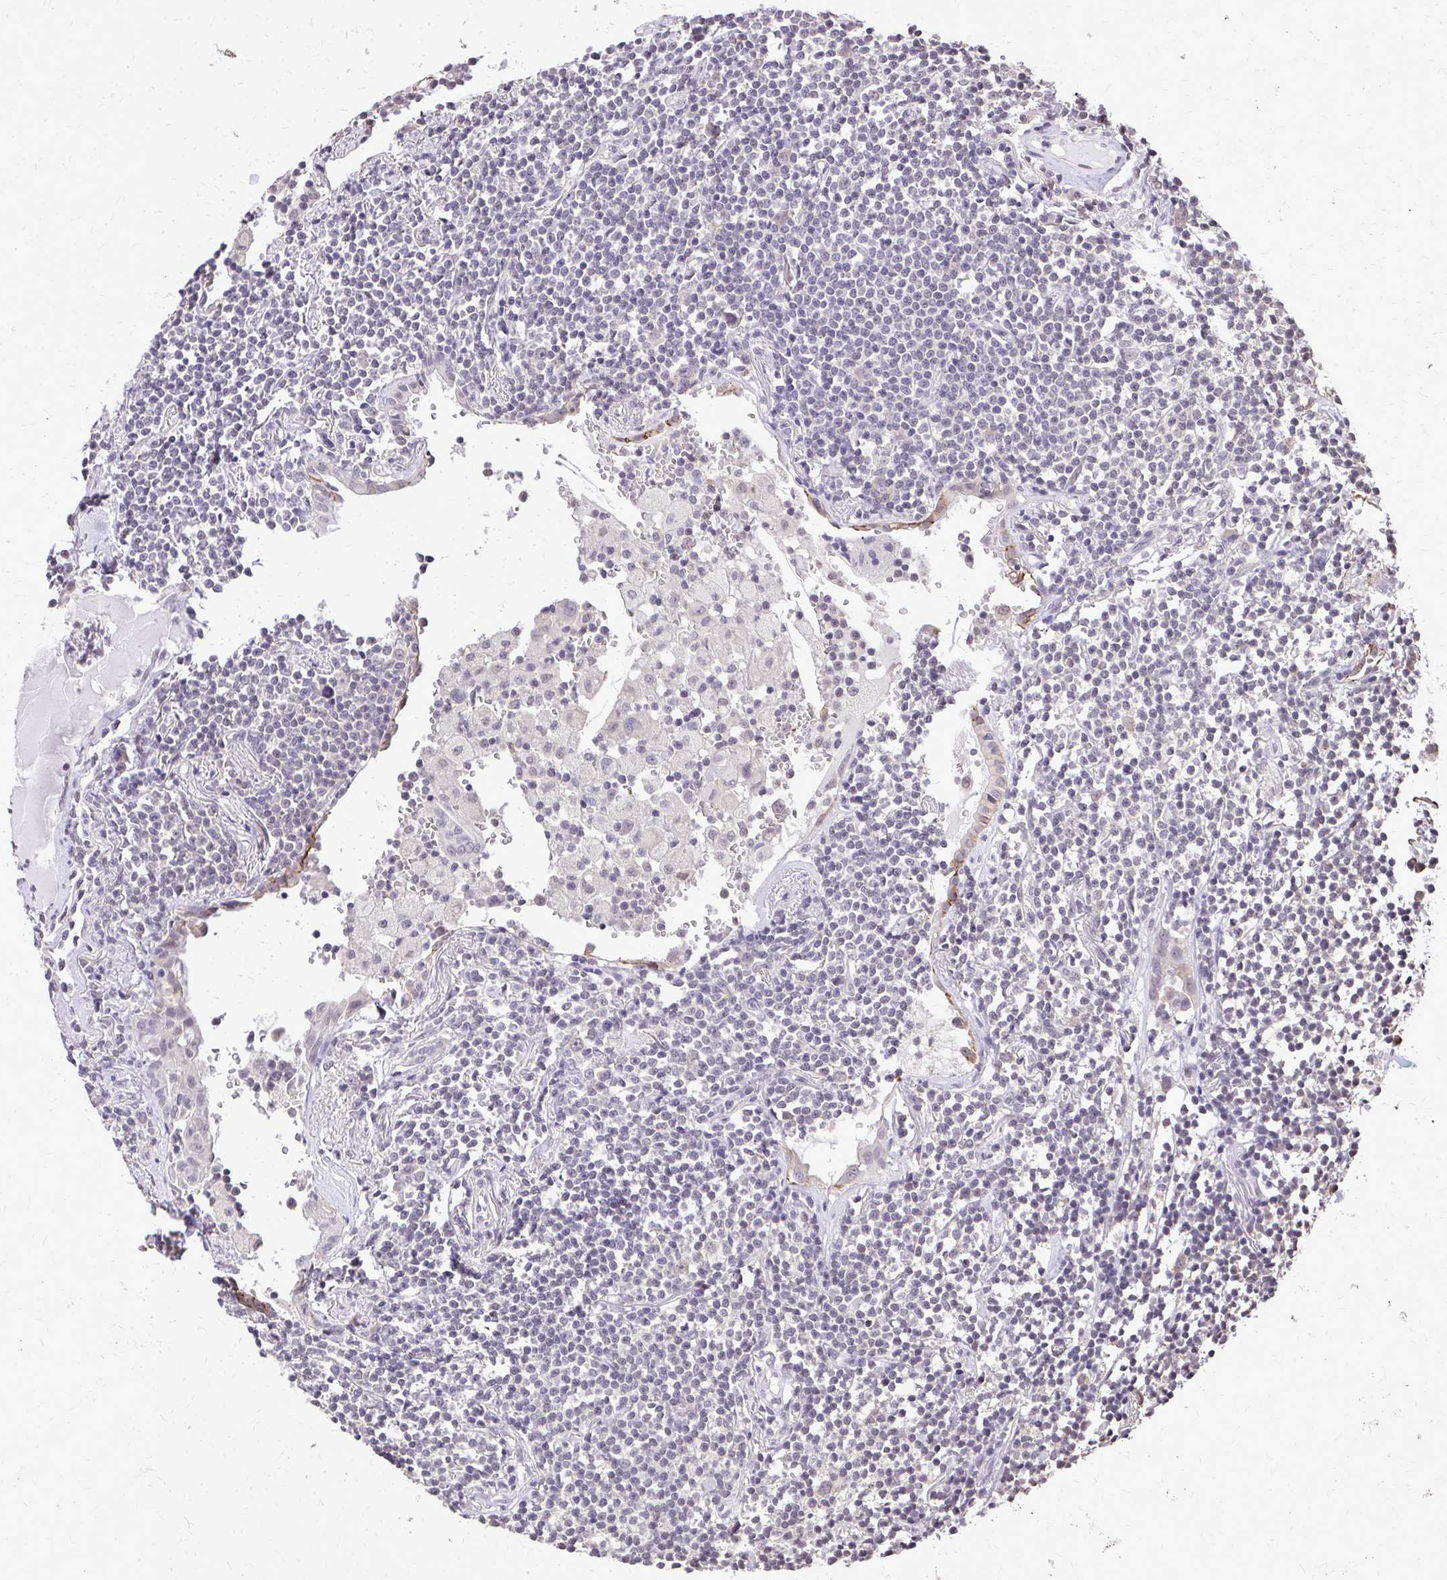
{"staining": {"intensity": "negative", "quantity": "none", "location": "none"}, "tissue": "lymphoma", "cell_type": "Tumor cells", "image_type": "cancer", "snomed": [{"axis": "morphology", "description": "Malignant lymphoma, non-Hodgkin's type, Low grade"}, {"axis": "topography", "description": "Lung"}], "caption": "Tumor cells show no significant protein expression in low-grade malignant lymphoma, non-Hodgkin's type. (DAB (3,3'-diaminobenzidine) immunohistochemistry with hematoxylin counter stain).", "gene": "AKAP5", "patient": {"sex": "female", "age": 71}}